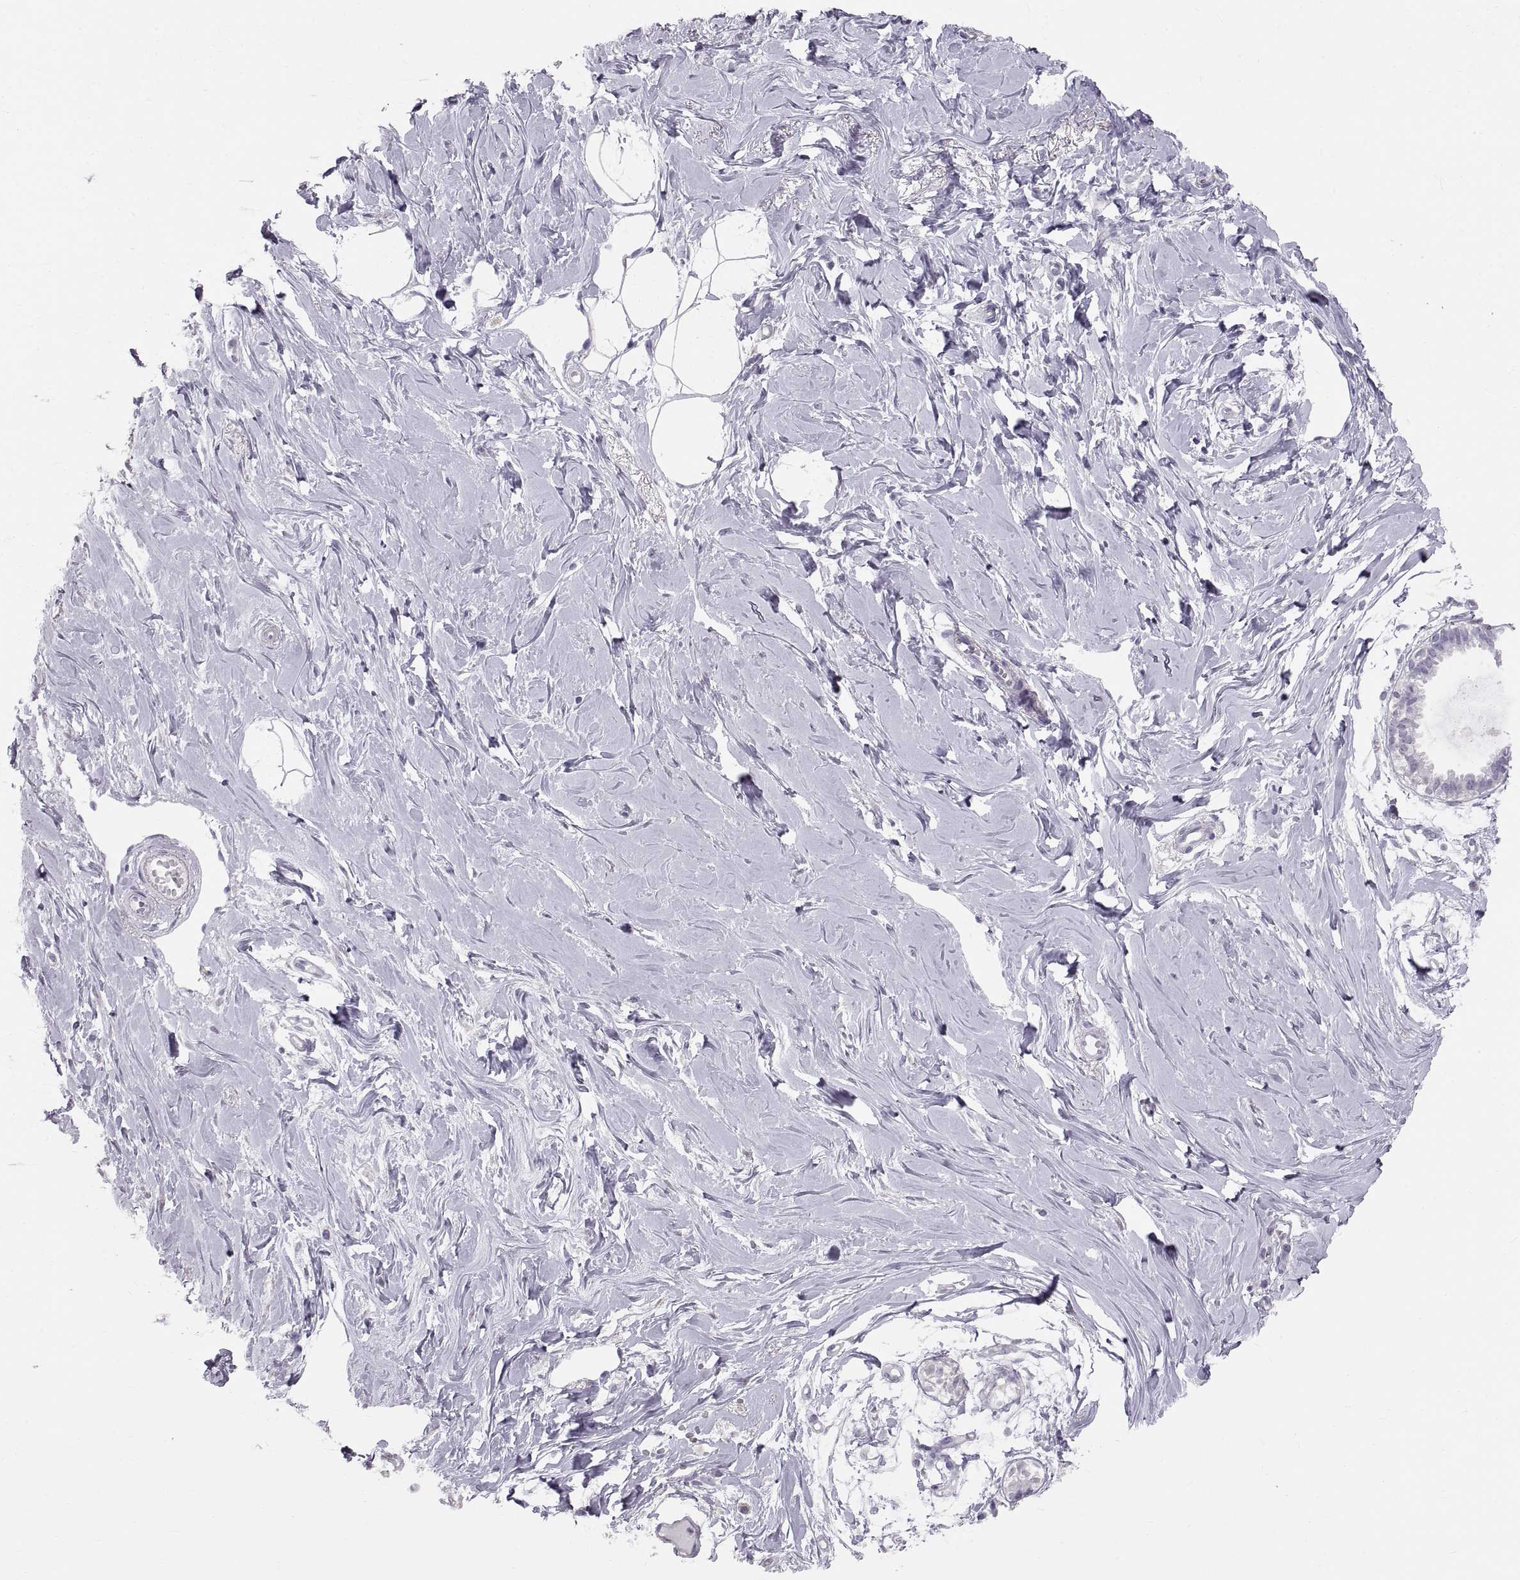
{"staining": {"intensity": "negative", "quantity": "none", "location": "none"}, "tissue": "breast", "cell_type": "Adipocytes", "image_type": "normal", "snomed": [{"axis": "morphology", "description": "Normal tissue, NOS"}, {"axis": "topography", "description": "Breast"}], "caption": "Micrograph shows no protein staining in adipocytes of unremarkable breast. (DAB IHC visualized using brightfield microscopy, high magnification).", "gene": "WBP2NL", "patient": {"sex": "female", "age": 49}}